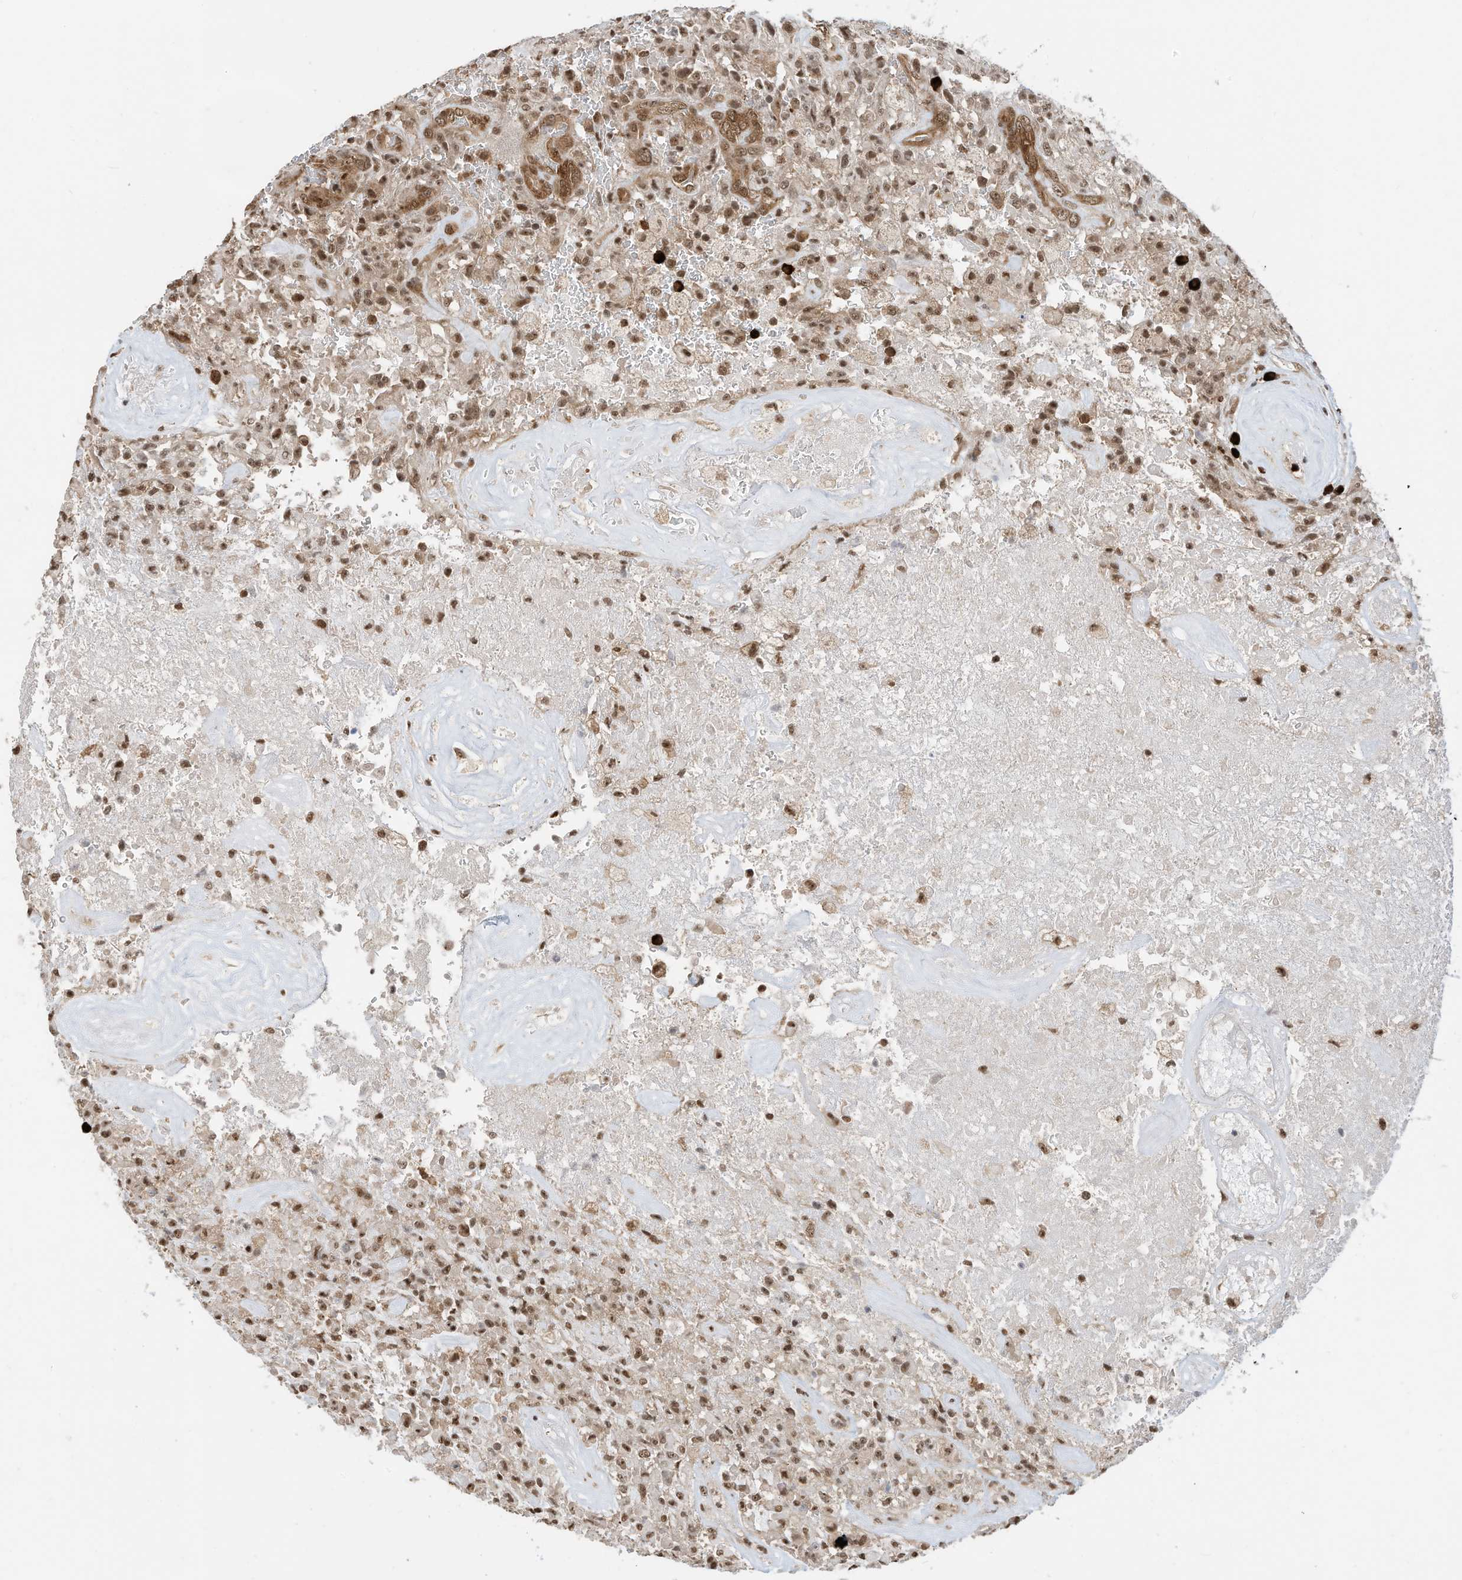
{"staining": {"intensity": "moderate", "quantity": ">75%", "location": "nuclear"}, "tissue": "glioma", "cell_type": "Tumor cells", "image_type": "cancer", "snomed": [{"axis": "morphology", "description": "Glioma, malignant, High grade"}, {"axis": "topography", "description": "Brain"}], "caption": "Malignant high-grade glioma was stained to show a protein in brown. There is medium levels of moderate nuclear staining in about >75% of tumor cells.", "gene": "ZNF195", "patient": {"sex": "female", "age": 57}}